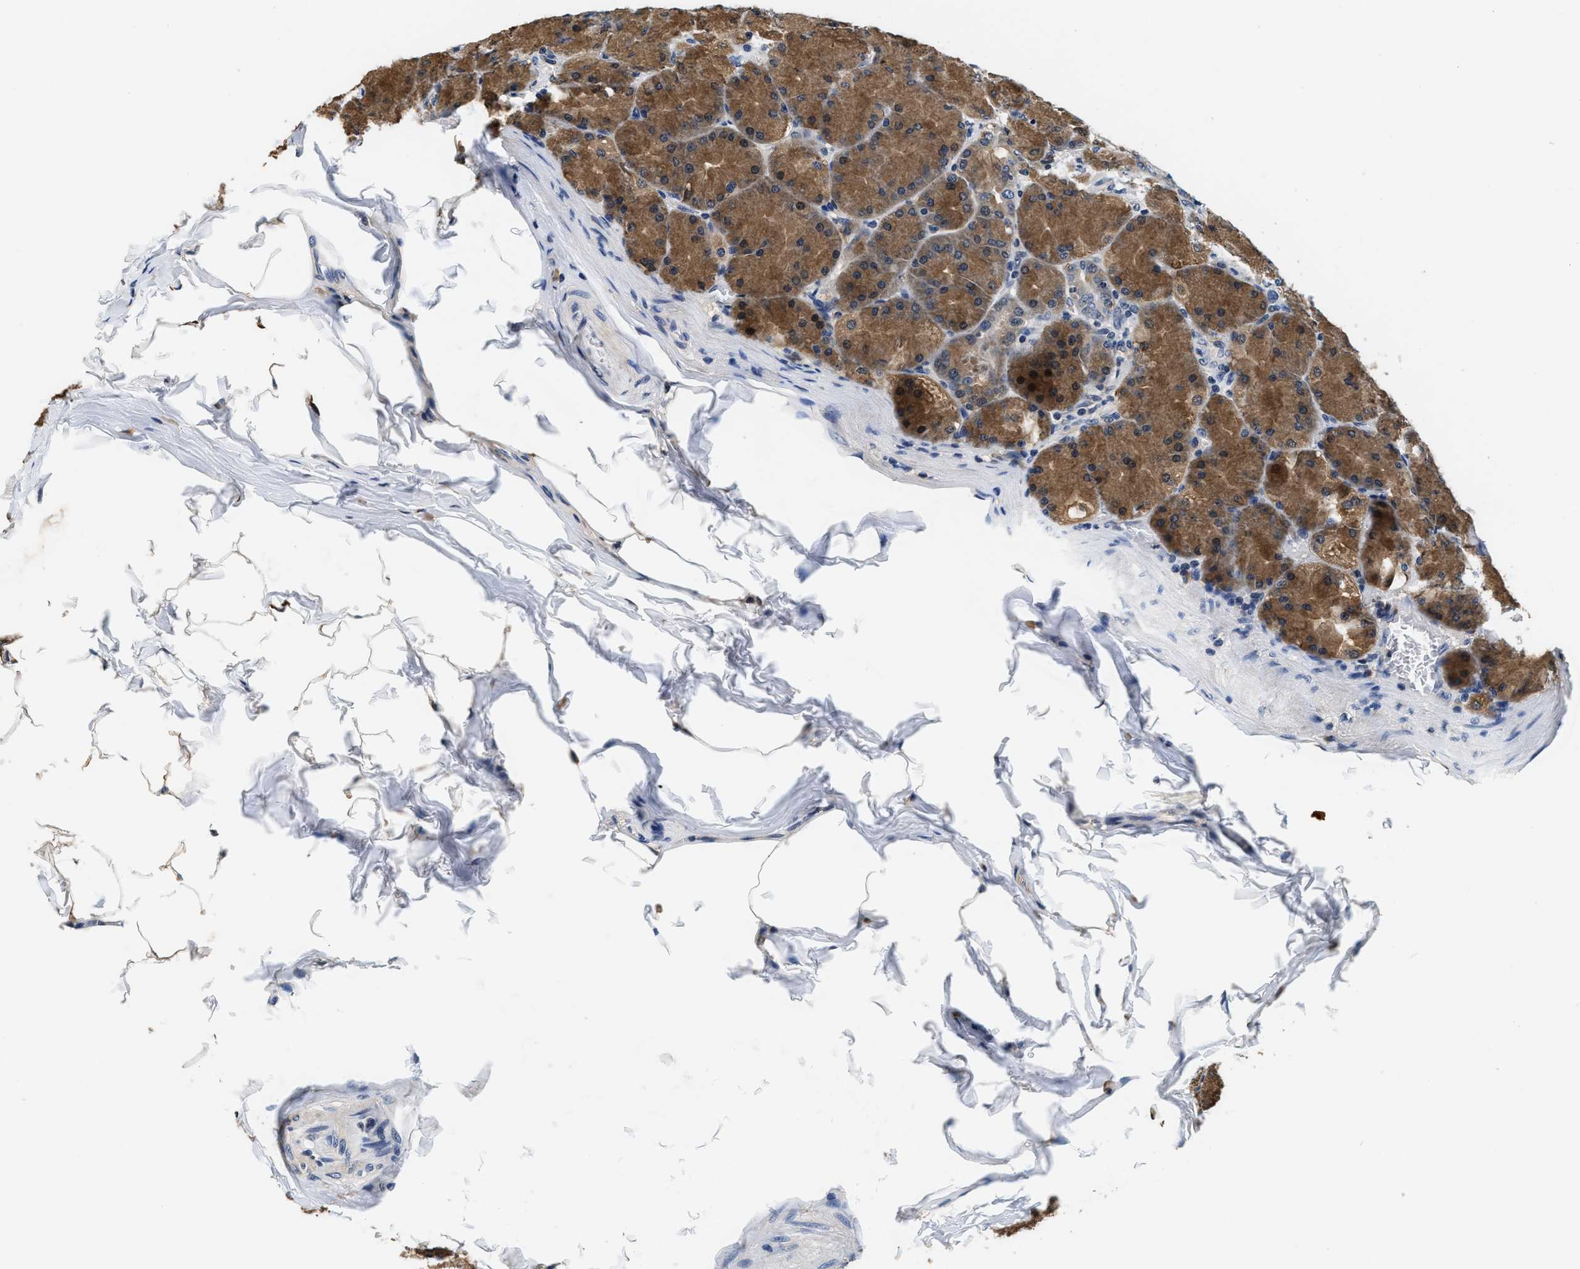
{"staining": {"intensity": "moderate", "quantity": ">75%", "location": "cytoplasmic/membranous"}, "tissue": "stomach", "cell_type": "Glandular cells", "image_type": "normal", "snomed": [{"axis": "morphology", "description": "Normal tissue, NOS"}, {"axis": "topography", "description": "Stomach, upper"}], "caption": "Human stomach stained with a protein marker shows moderate staining in glandular cells.", "gene": "PHPT1", "patient": {"sex": "female", "age": 56}}